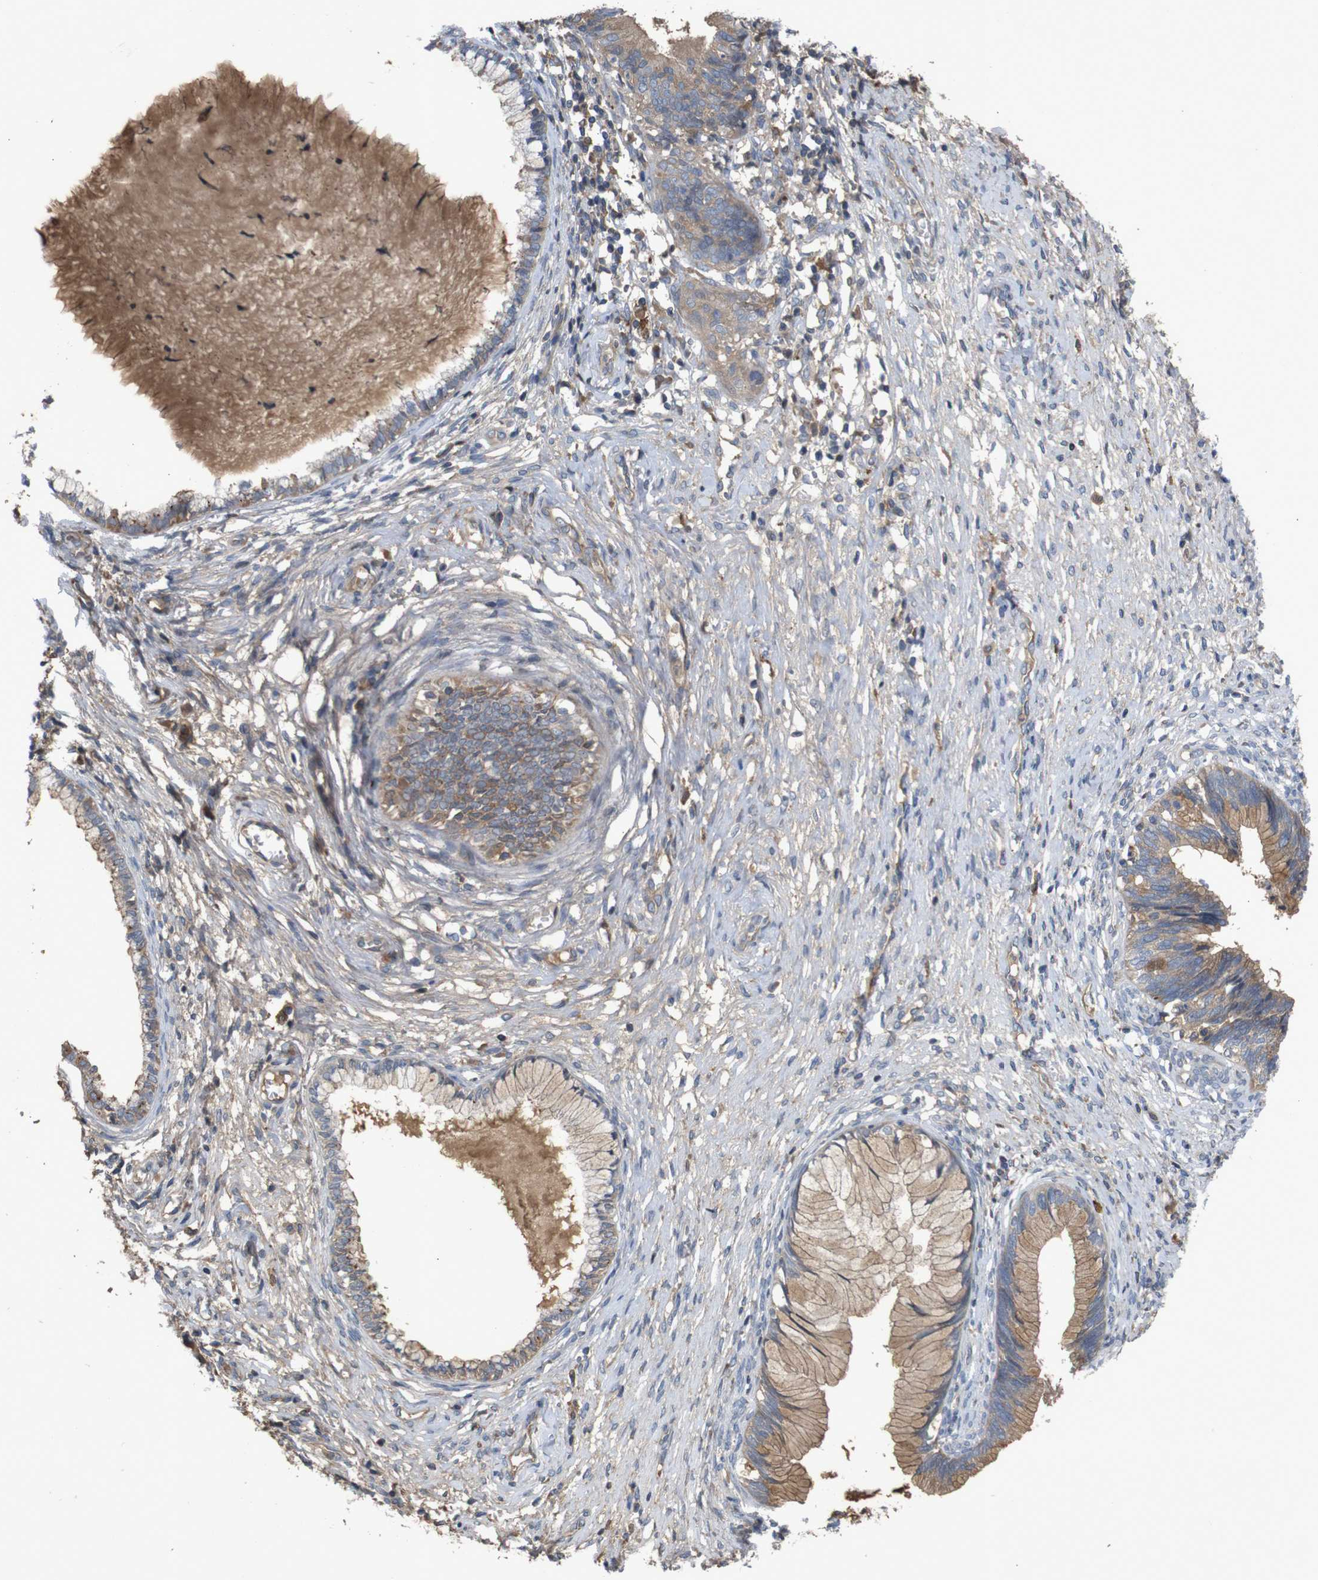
{"staining": {"intensity": "moderate", "quantity": ">75%", "location": "cytoplasmic/membranous"}, "tissue": "cervical cancer", "cell_type": "Tumor cells", "image_type": "cancer", "snomed": [{"axis": "morphology", "description": "Adenocarcinoma, NOS"}, {"axis": "topography", "description": "Cervix"}], "caption": "This is a histology image of IHC staining of cervical cancer (adenocarcinoma), which shows moderate positivity in the cytoplasmic/membranous of tumor cells.", "gene": "PTPN1", "patient": {"sex": "female", "age": 44}}